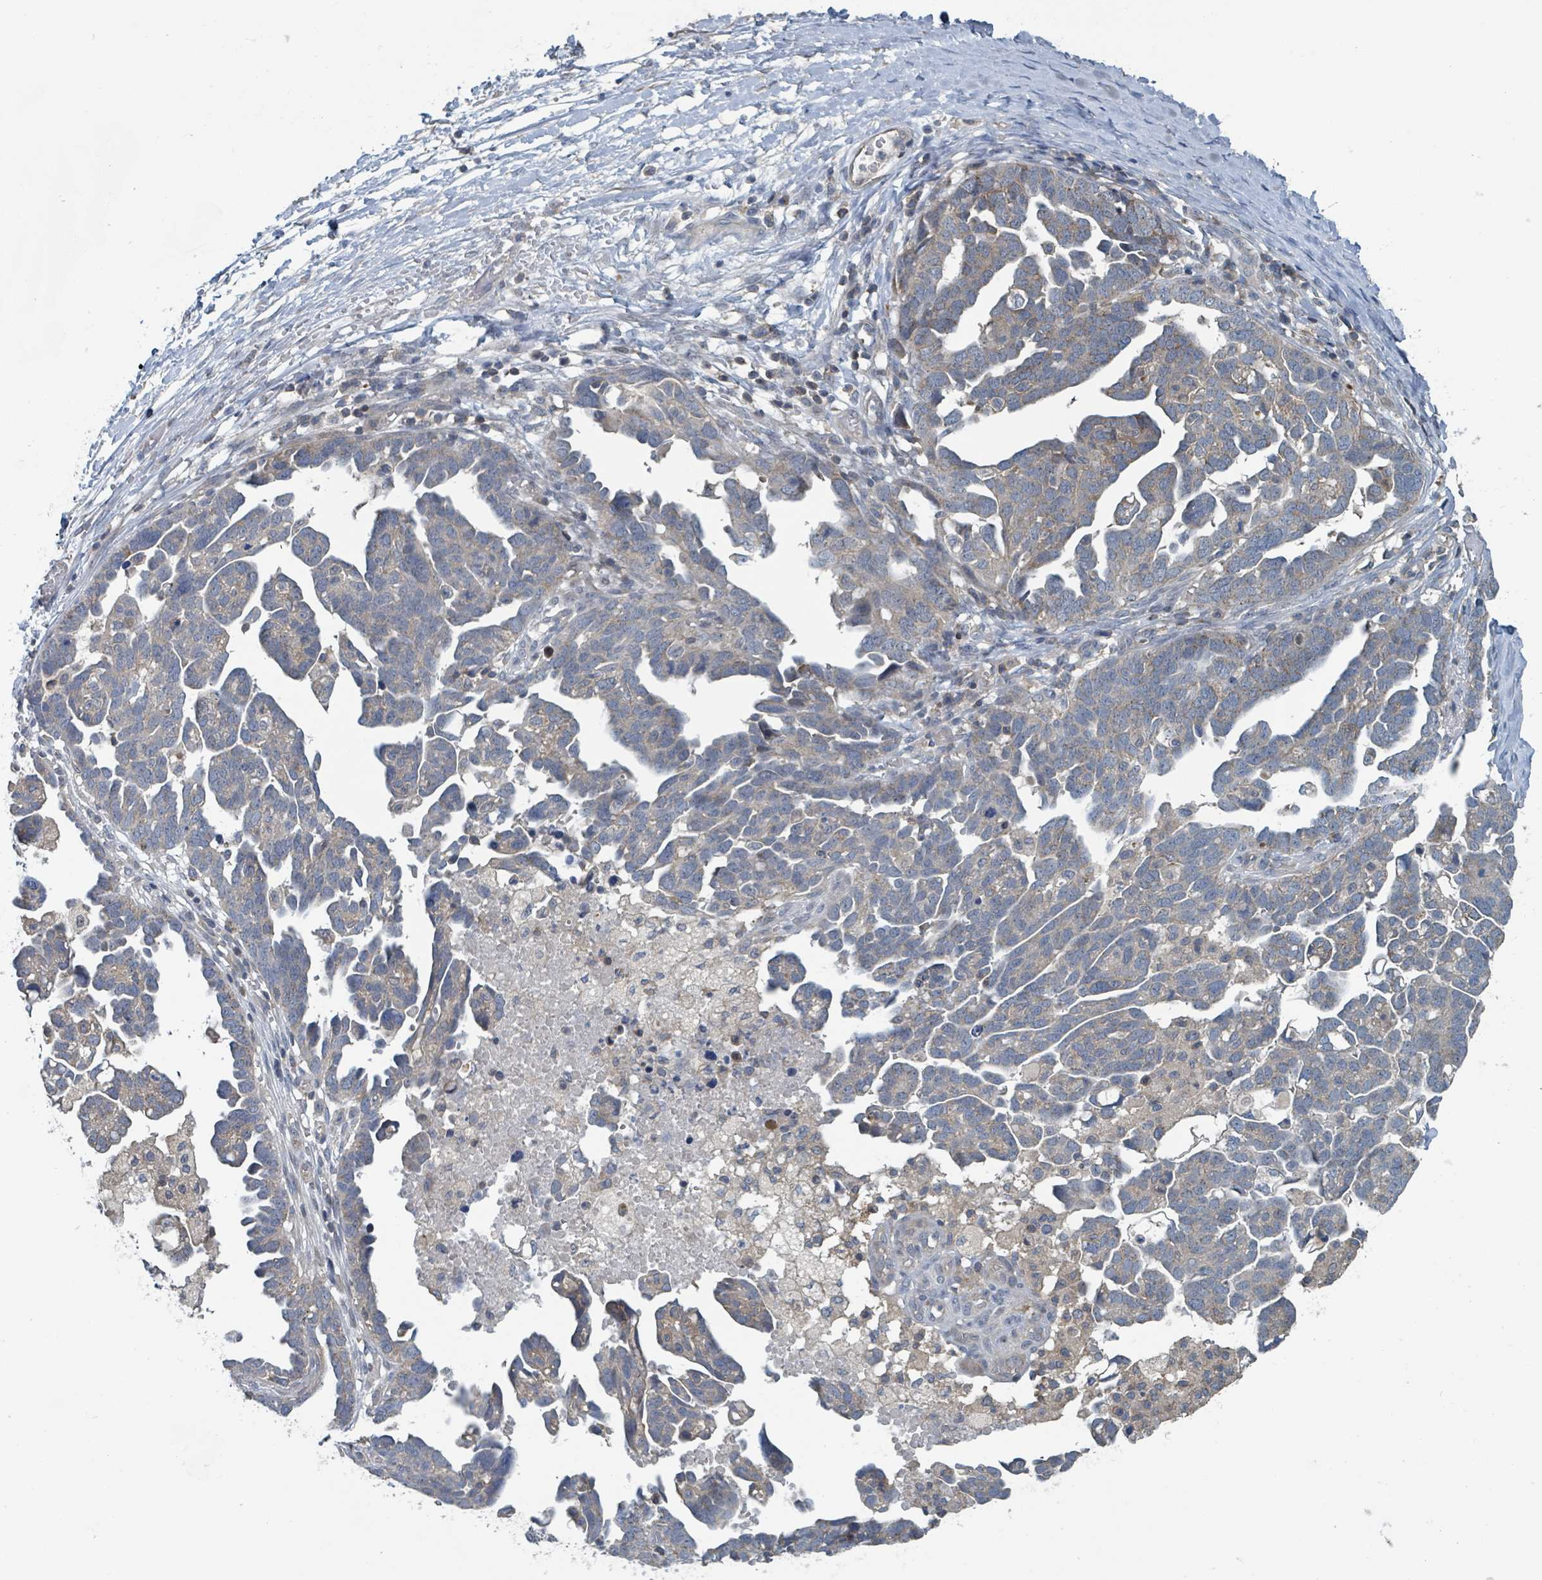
{"staining": {"intensity": "negative", "quantity": "none", "location": "none"}, "tissue": "ovarian cancer", "cell_type": "Tumor cells", "image_type": "cancer", "snomed": [{"axis": "morphology", "description": "Cystadenocarcinoma, serous, NOS"}, {"axis": "topography", "description": "Ovary"}], "caption": "Protein analysis of ovarian serous cystadenocarcinoma exhibits no significant staining in tumor cells.", "gene": "ACBD4", "patient": {"sex": "female", "age": 54}}